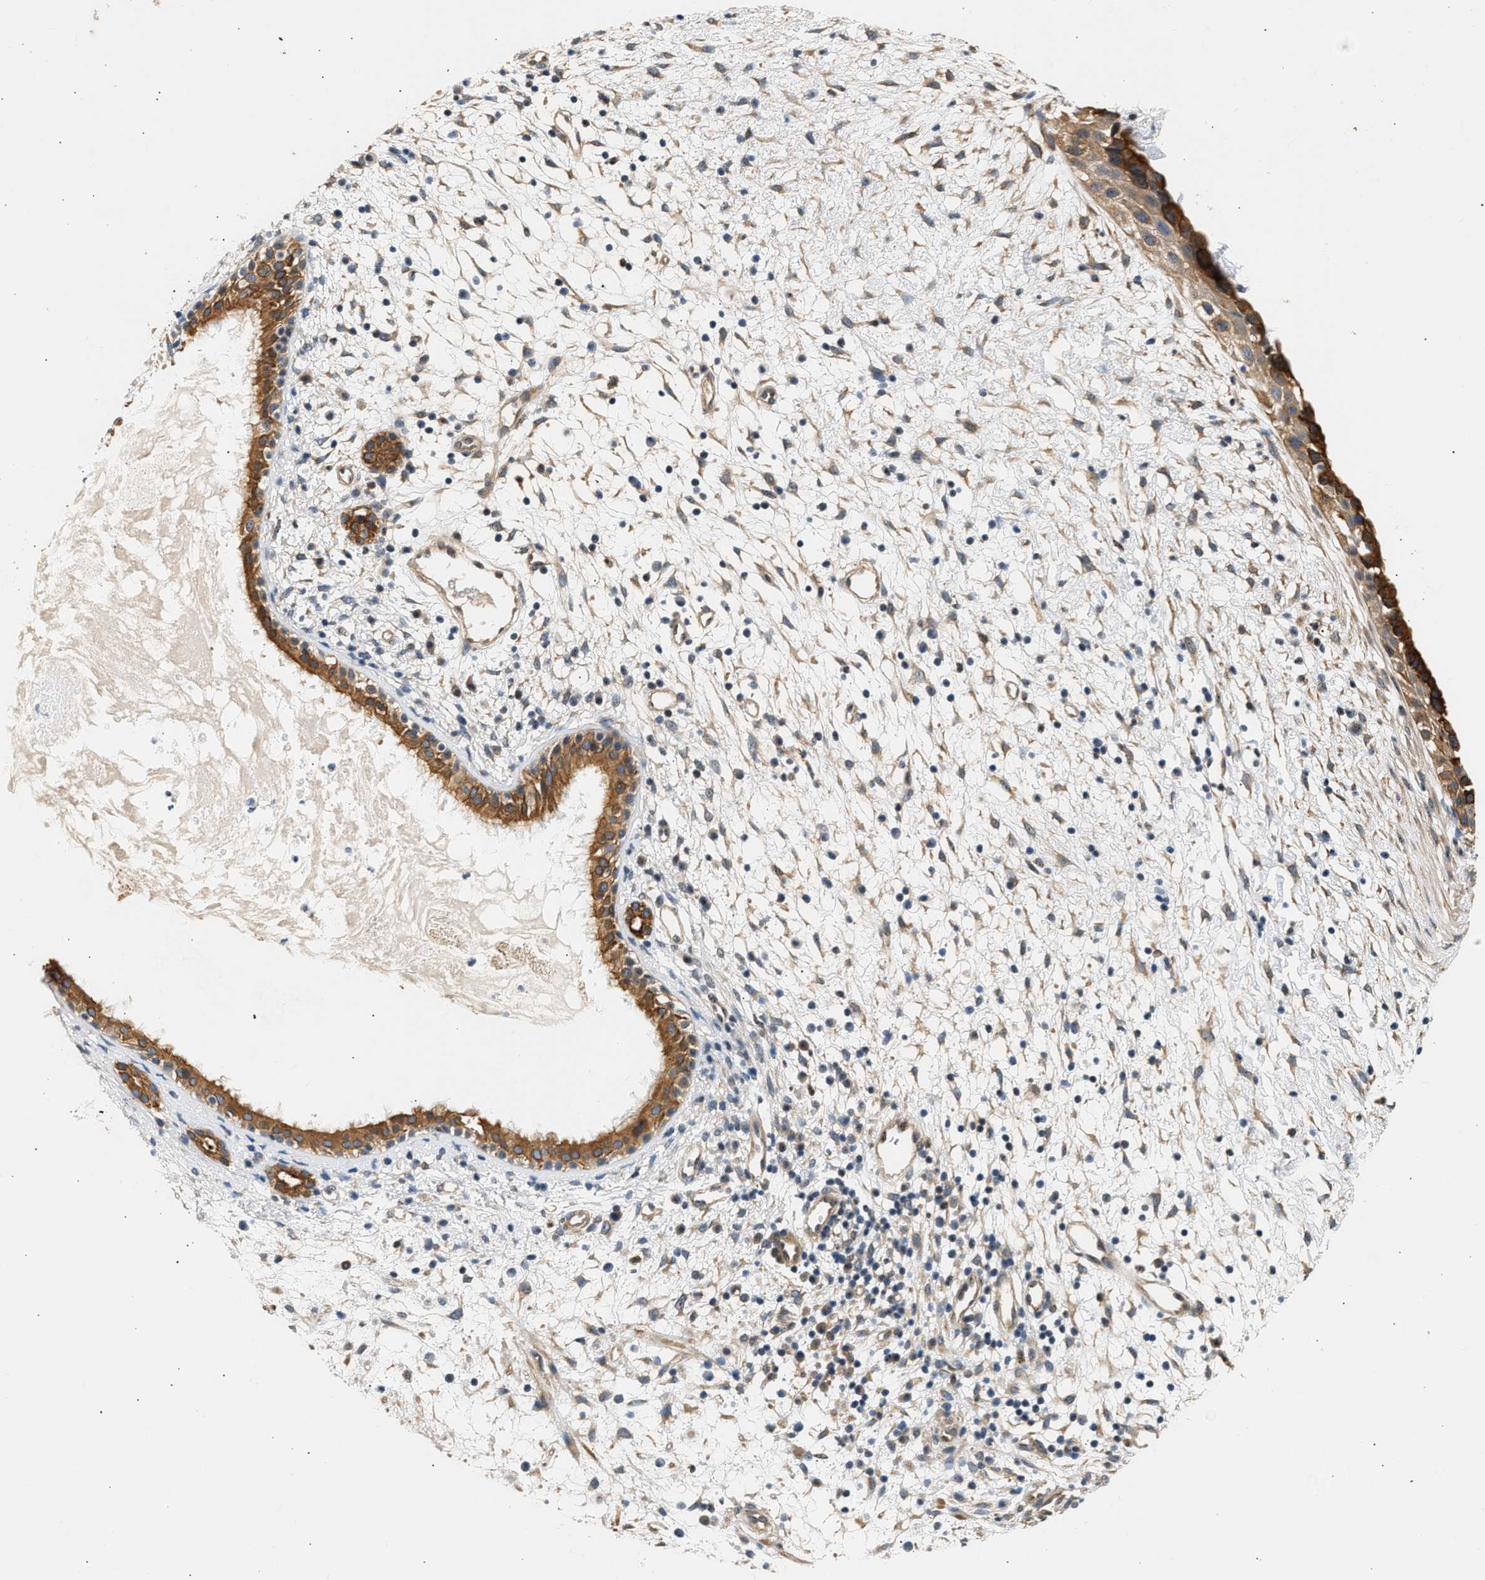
{"staining": {"intensity": "strong", "quantity": ">75%", "location": "cytoplasmic/membranous"}, "tissue": "nasopharynx", "cell_type": "Respiratory epithelial cells", "image_type": "normal", "snomed": [{"axis": "morphology", "description": "Normal tissue, NOS"}, {"axis": "topography", "description": "Nasopharynx"}], "caption": "Nasopharynx was stained to show a protein in brown. There is high levels of strong cytoplasmic/membranous expression in approximately >75% of respiratory epithelial cells. The protein of interest is stained brown, and the nuclei are stained in blue (DAB IHC with brightfield microscopy, high magnification).", "gene": "WDR31", "patient": {"sex": "male", "age": 22}}